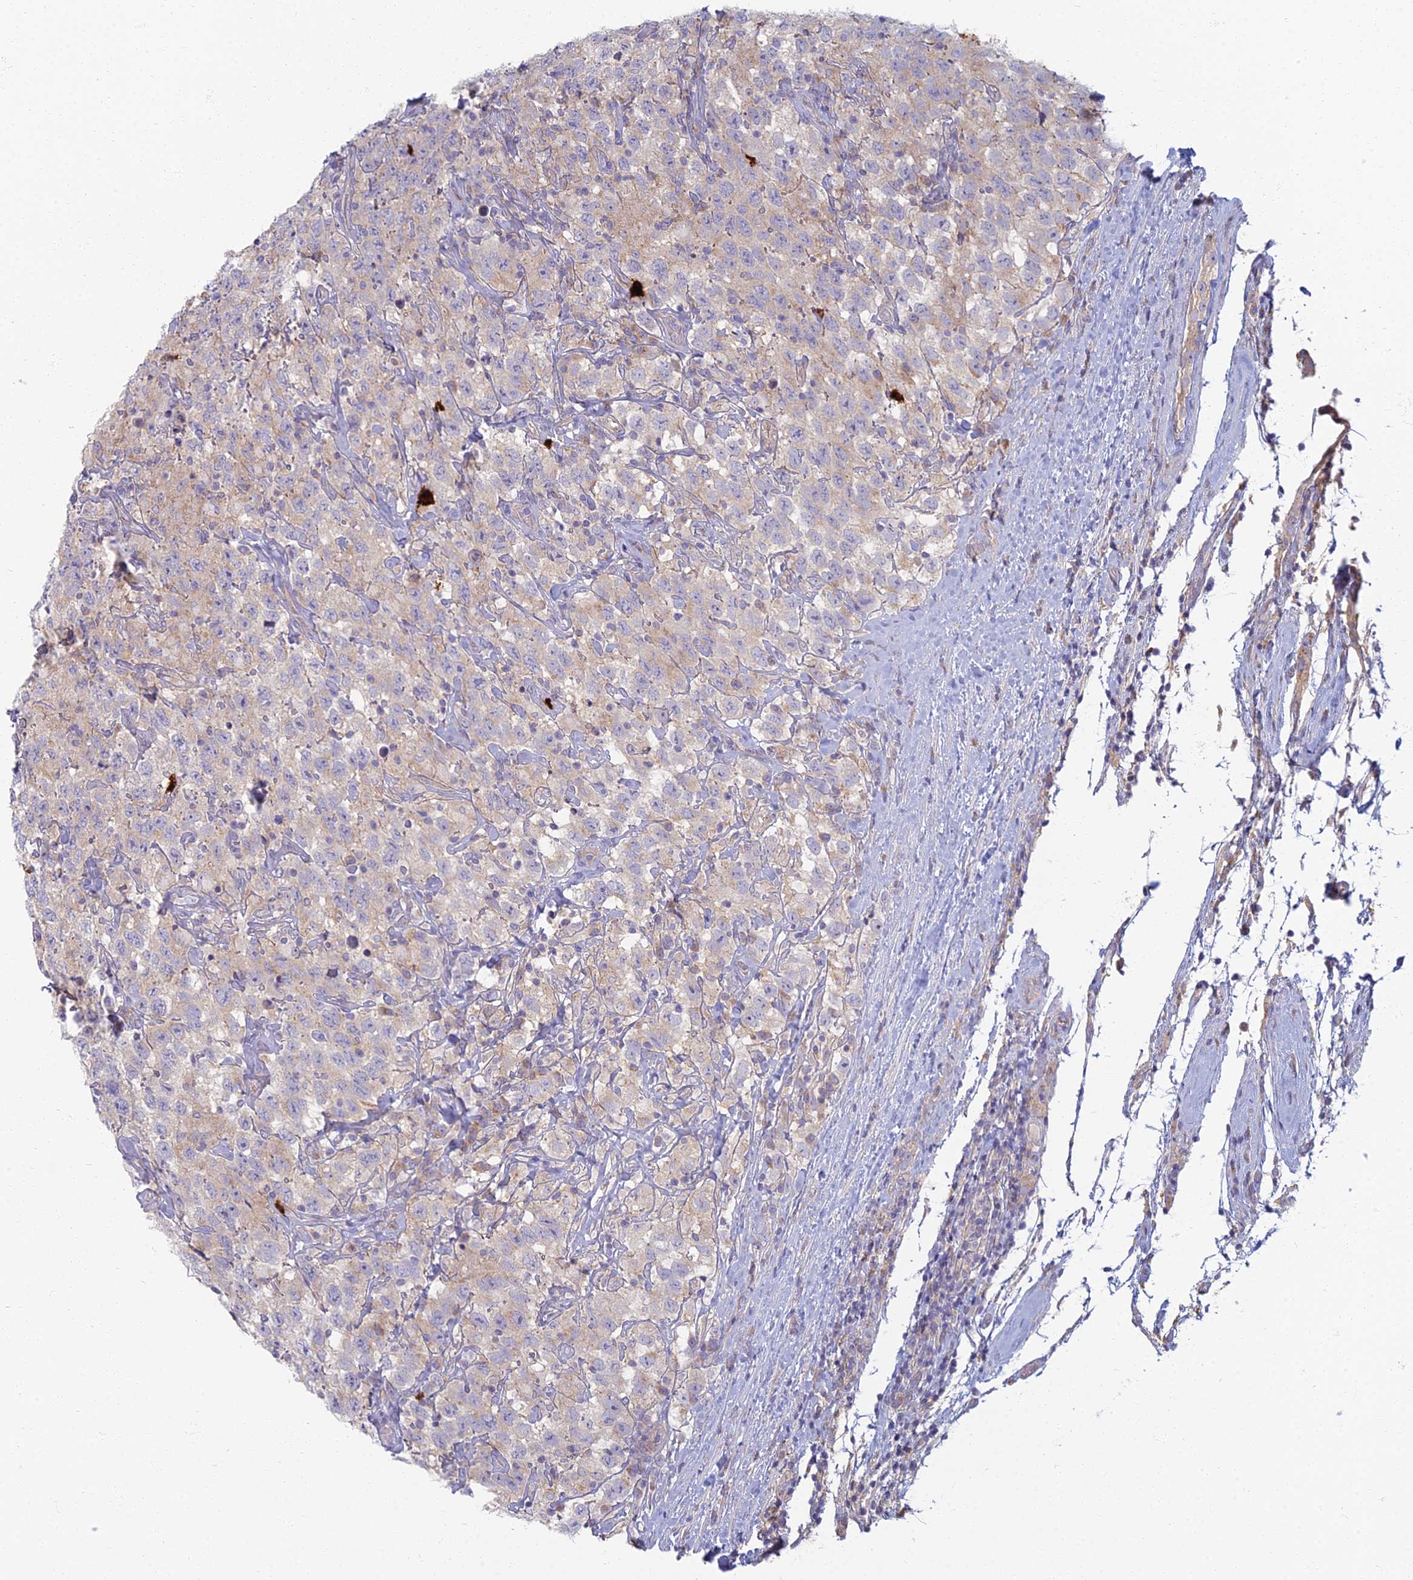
{"staining": {"intensity": "weak", "quantity": "<25%", "location": "cytoplasmic/membranous"}, "tissue": "testis cancer", "cell_type": "Tumor cells", "image_type": "cancer", "snomed": [{"axis": "morphology", "description": "Seminoma, NOS"}, {"axis": "topography", "description": "Testis"}], "caption": "IHC of human seminoma (testis) demonstrates no positivity in tumor cells.", "gene": "PROX2", "patient": {"sex": "male", "age": 41}}